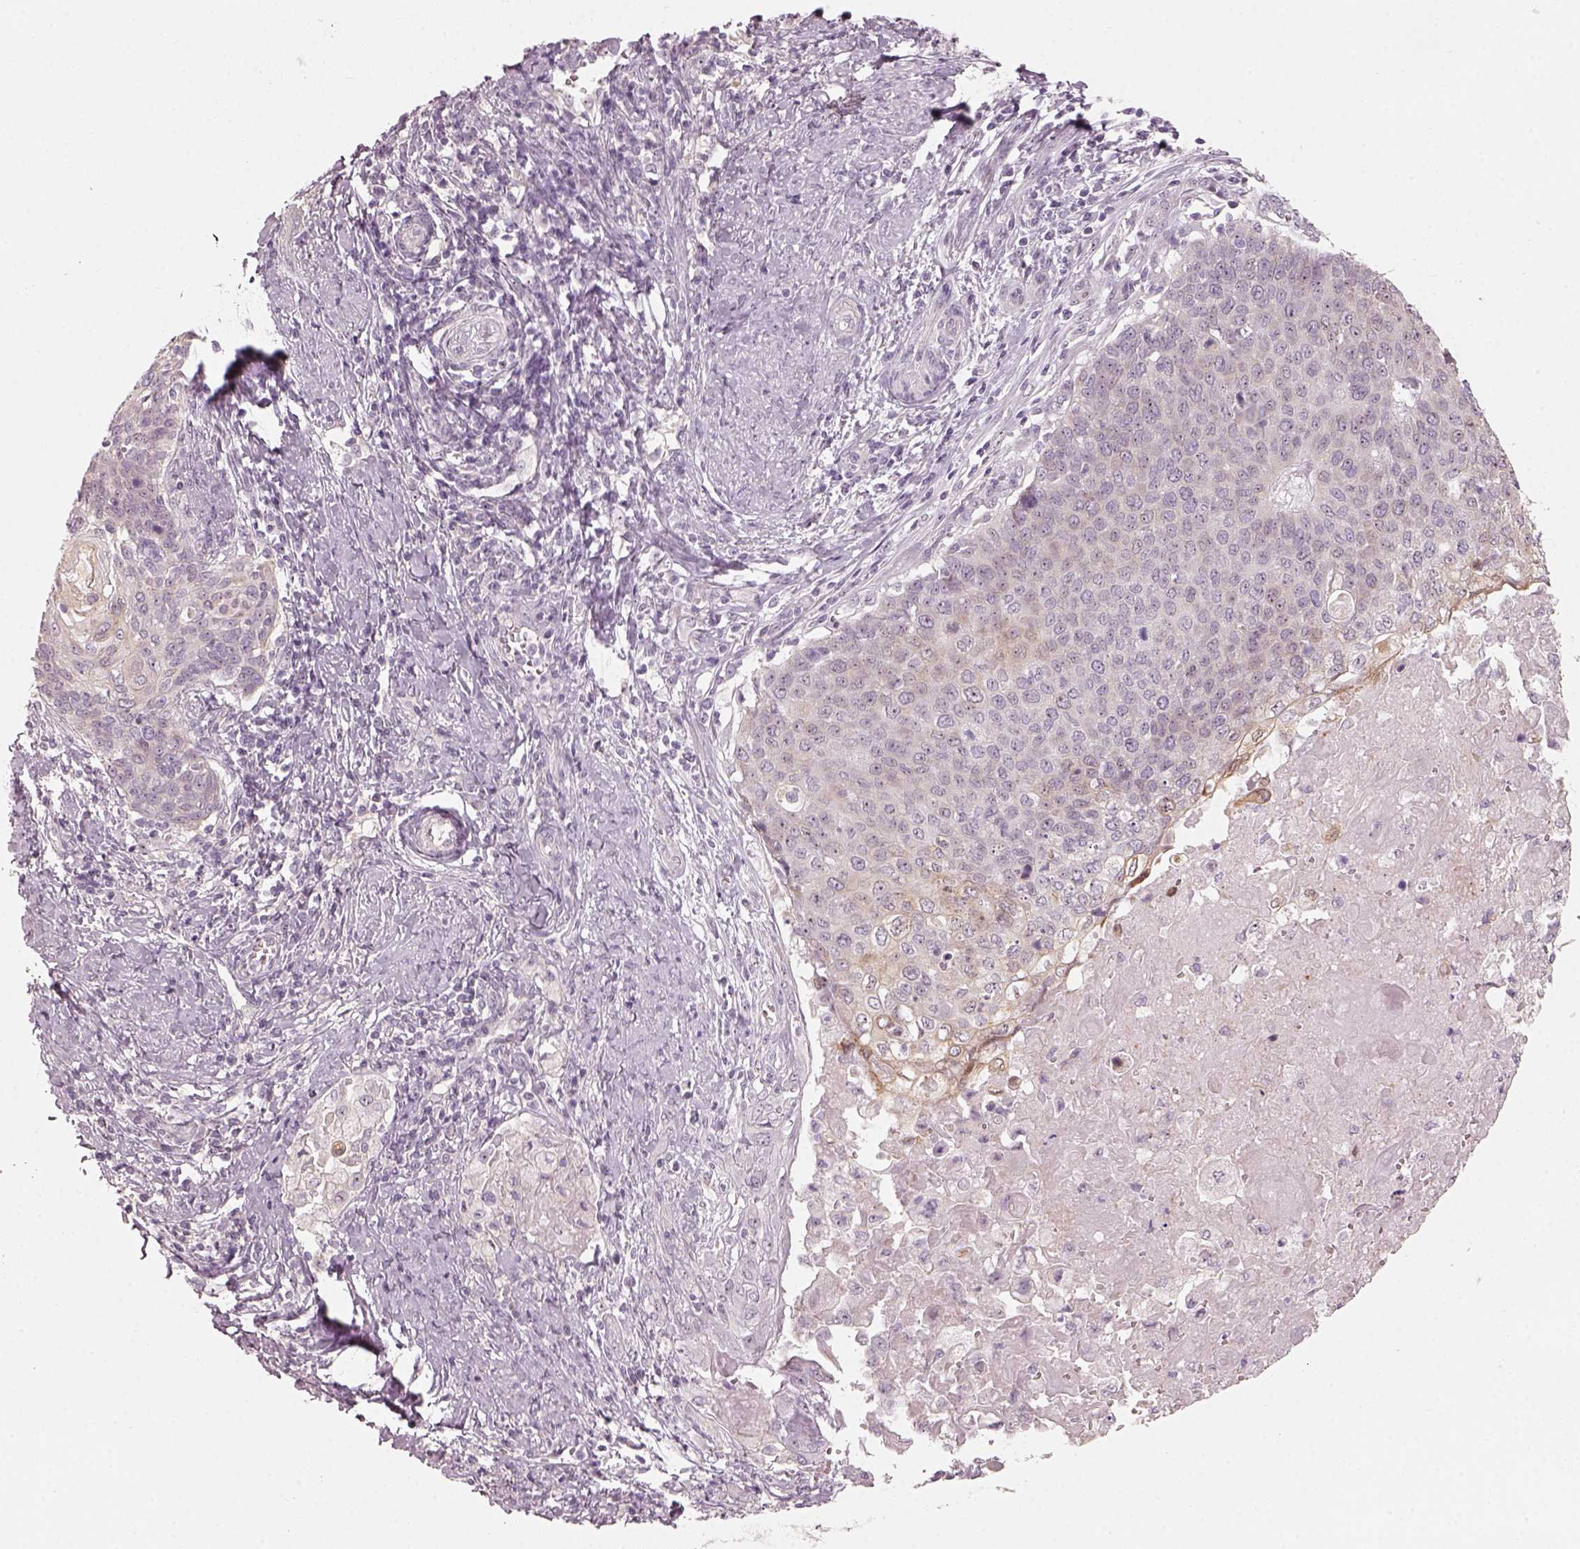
{"staining": {"intensity": "weak", "quantity": "<25%", "location": "cytoplasmic/membranous"}, "tissue": "cervical cancer", "cell_type": "Tumor cells", "image_type": "cancer", "snomed": [{"axis": "morphology", "description": "Squamous cell carcinoma, NOS"}, {"axis": "topography", "description": "Cervix"}], "caption": "Tumor cells show no significant positivity in cervical cancer (squamous cell carcinoma). Brightfield microscopy of immunohistochemistry stained with DAB (brown) and hematoxylin (blue), captured at high magnification.", "gene": "CDS1", "patient": {"sex": "female", "age": 39}}